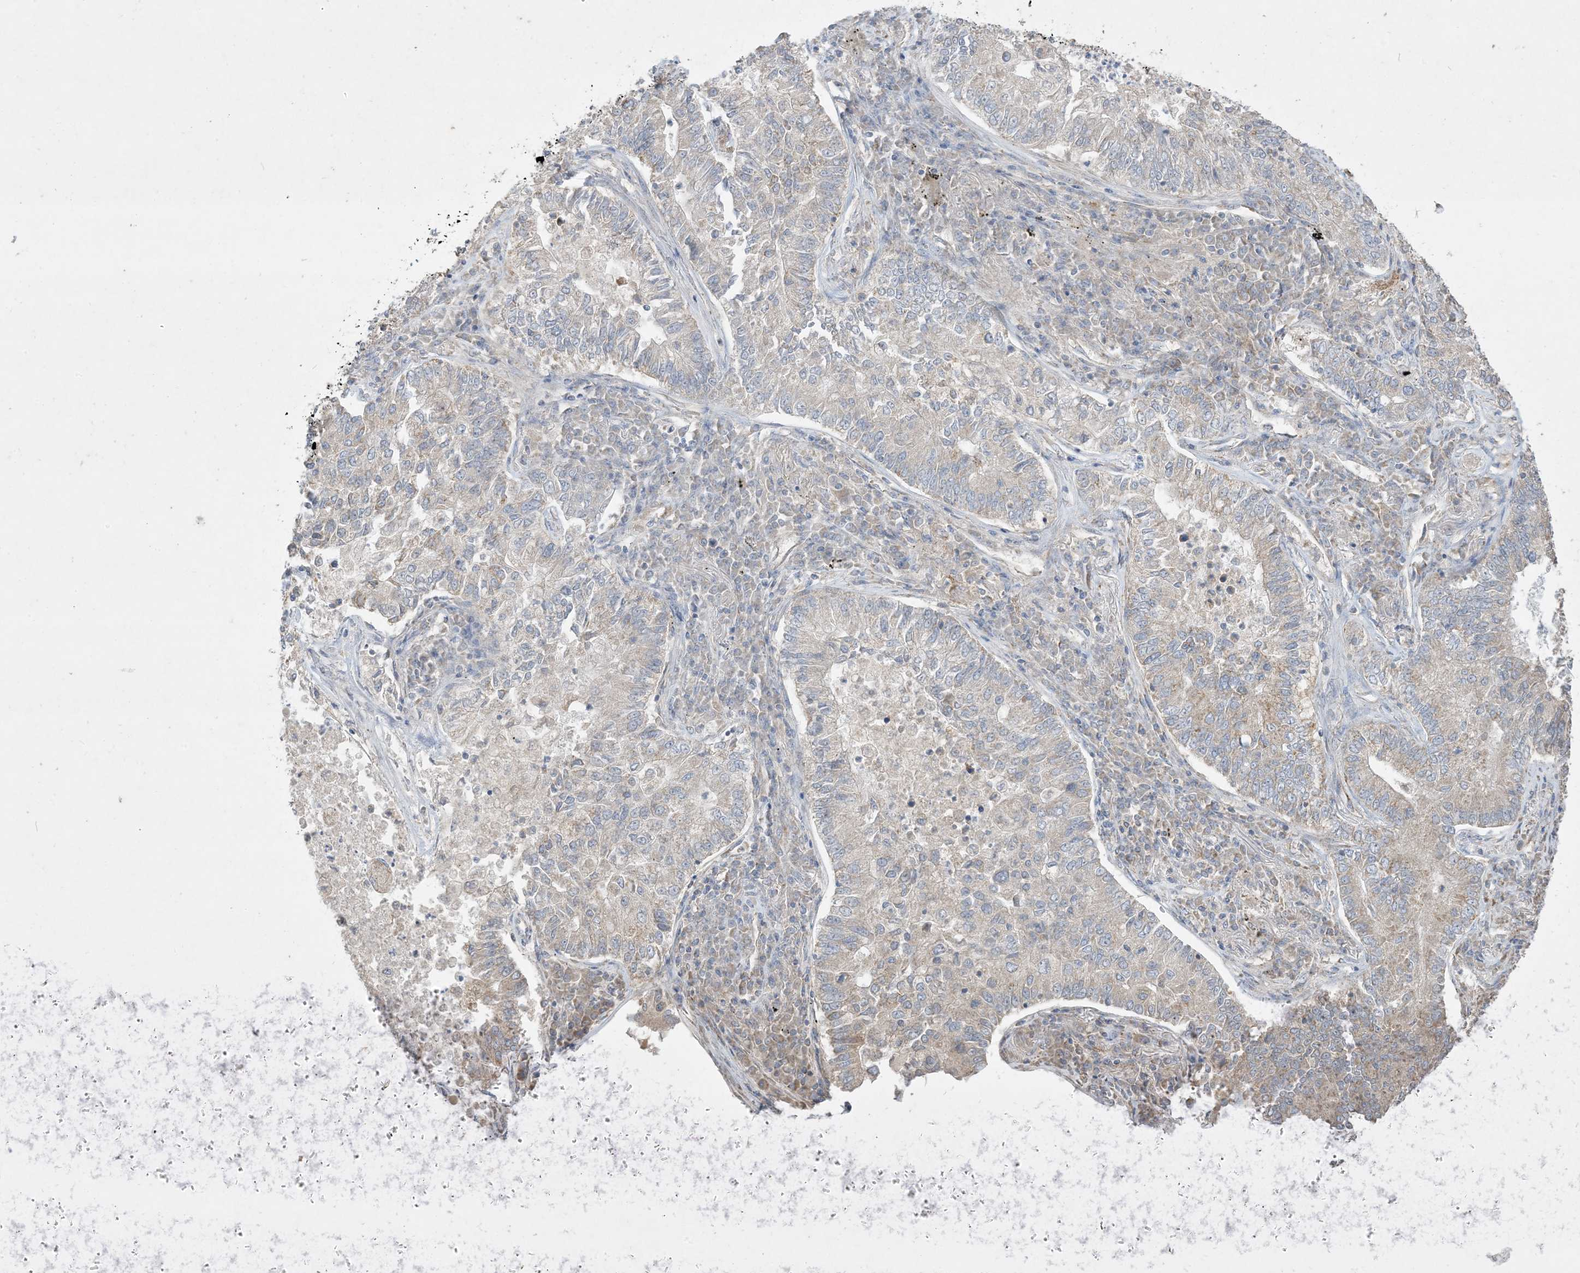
{"staining": {"intensity": "weak", "quantity": "25%-75%", "location": "cytoplasmic/membranous"}, "tissue": "lung cancer", "cell_type": "Tumor cells", "image_type": "cancer", "snomed": [{"axis": "morphology", "description": "Adenocarcinoma, NOS"}, {"axis": "topography", "description": "Lung"}], "caption": "This is a micrograph of immunohistochemistry (IHC) staining of lung adenocarcinoma, which shows weak expression in the cytoplasmic/membranous of tumor cells.", "gene": "NDUFAF3", "patient": {"sex": "male", "age": 49}}